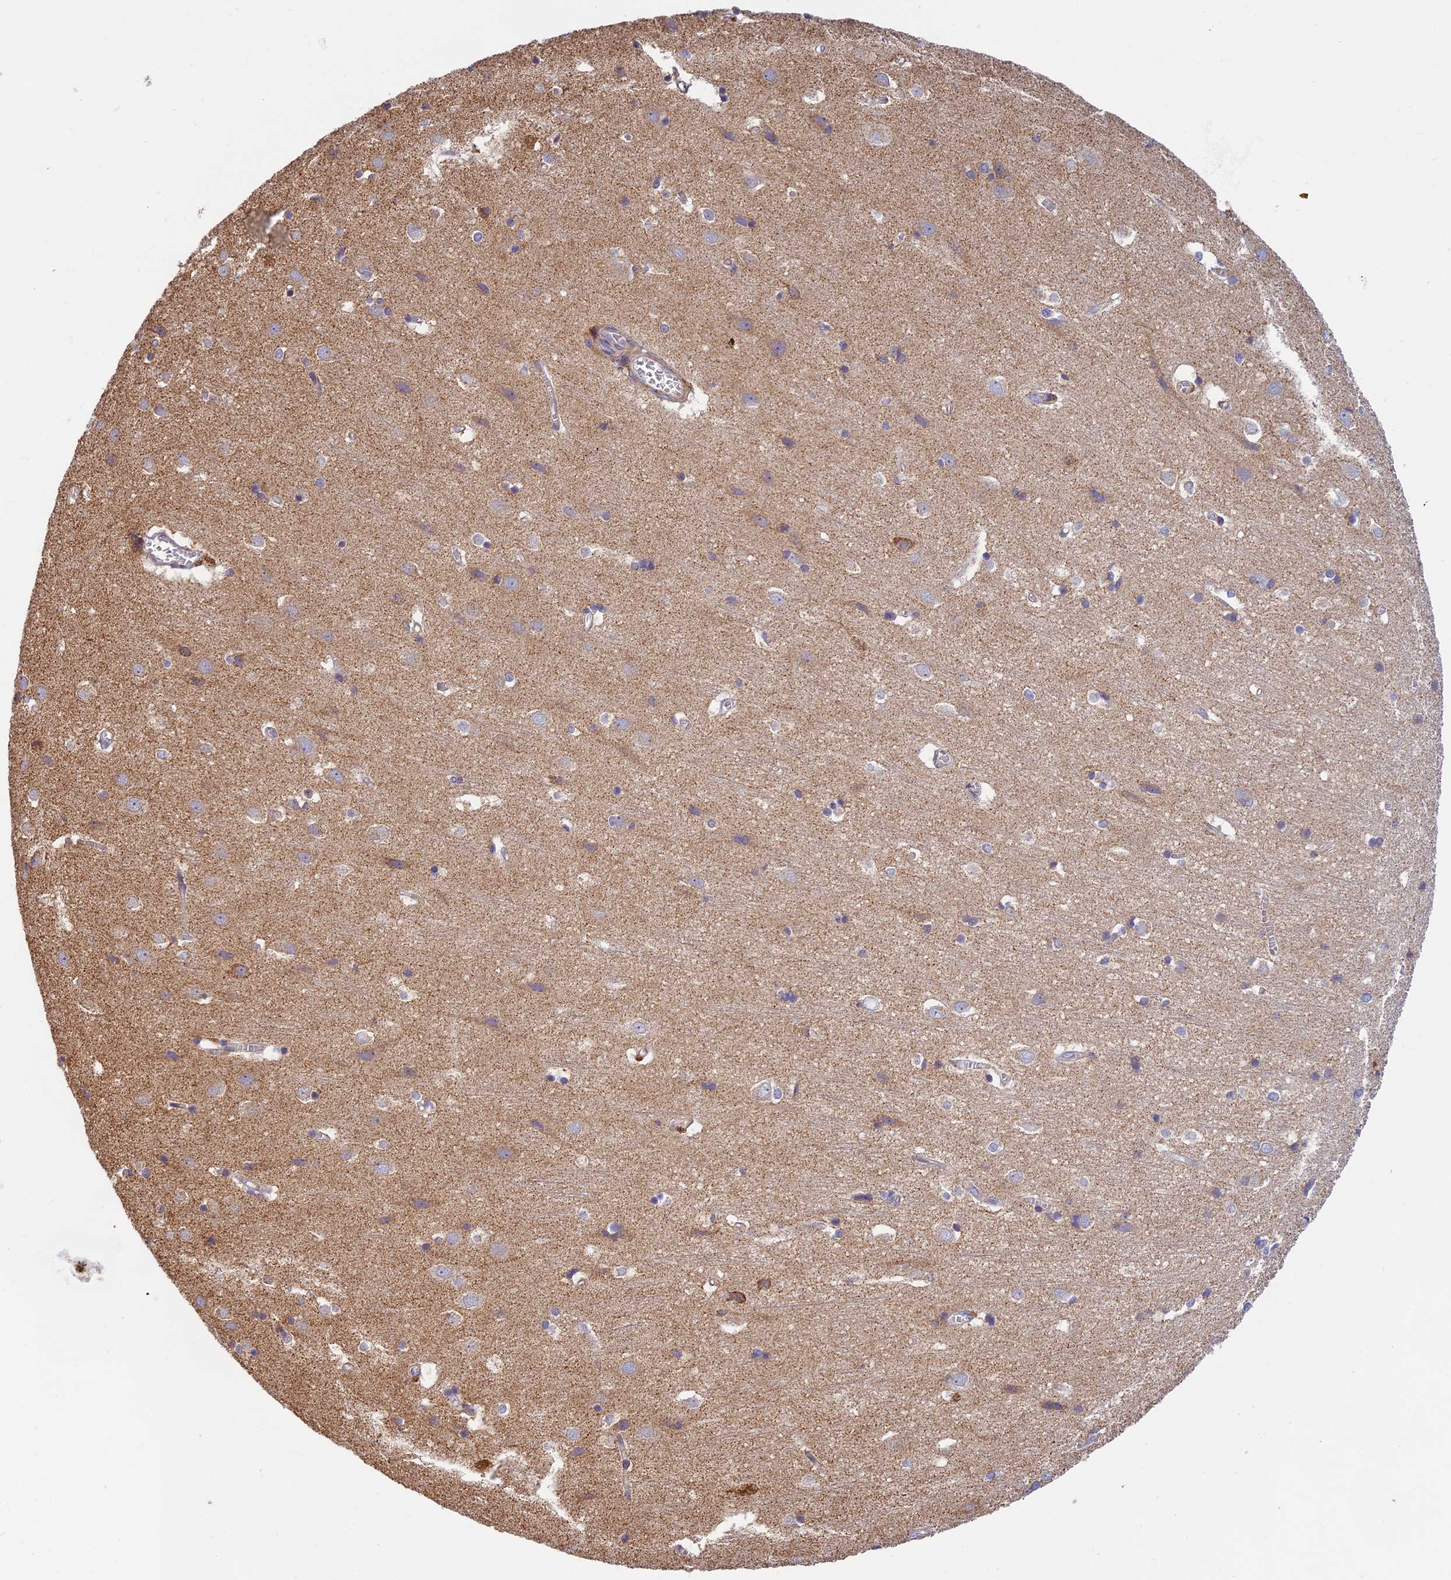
{"staining": {"intensity": "weak", "quantity": "25%-75%", "location": "cytoplasmic/membranous"}, "tissue": "cerebral cortex", "cell_type": "Endothelial cells", "image_type": "normal", "snomed": [{"axis": "morphology", "description": "Normal tissue, NOS"}, {"axis": "topography", "description": "Cerebral cortex"}], "caption": "About 25%-75% of endothelial cells in benign cerebral cortex show weak cytoplasmic/membranous protein staining as visualized by brown immunohistochemical staining.", "gene": "EDAR", "patient": {"sex": "male", "age": 54}}